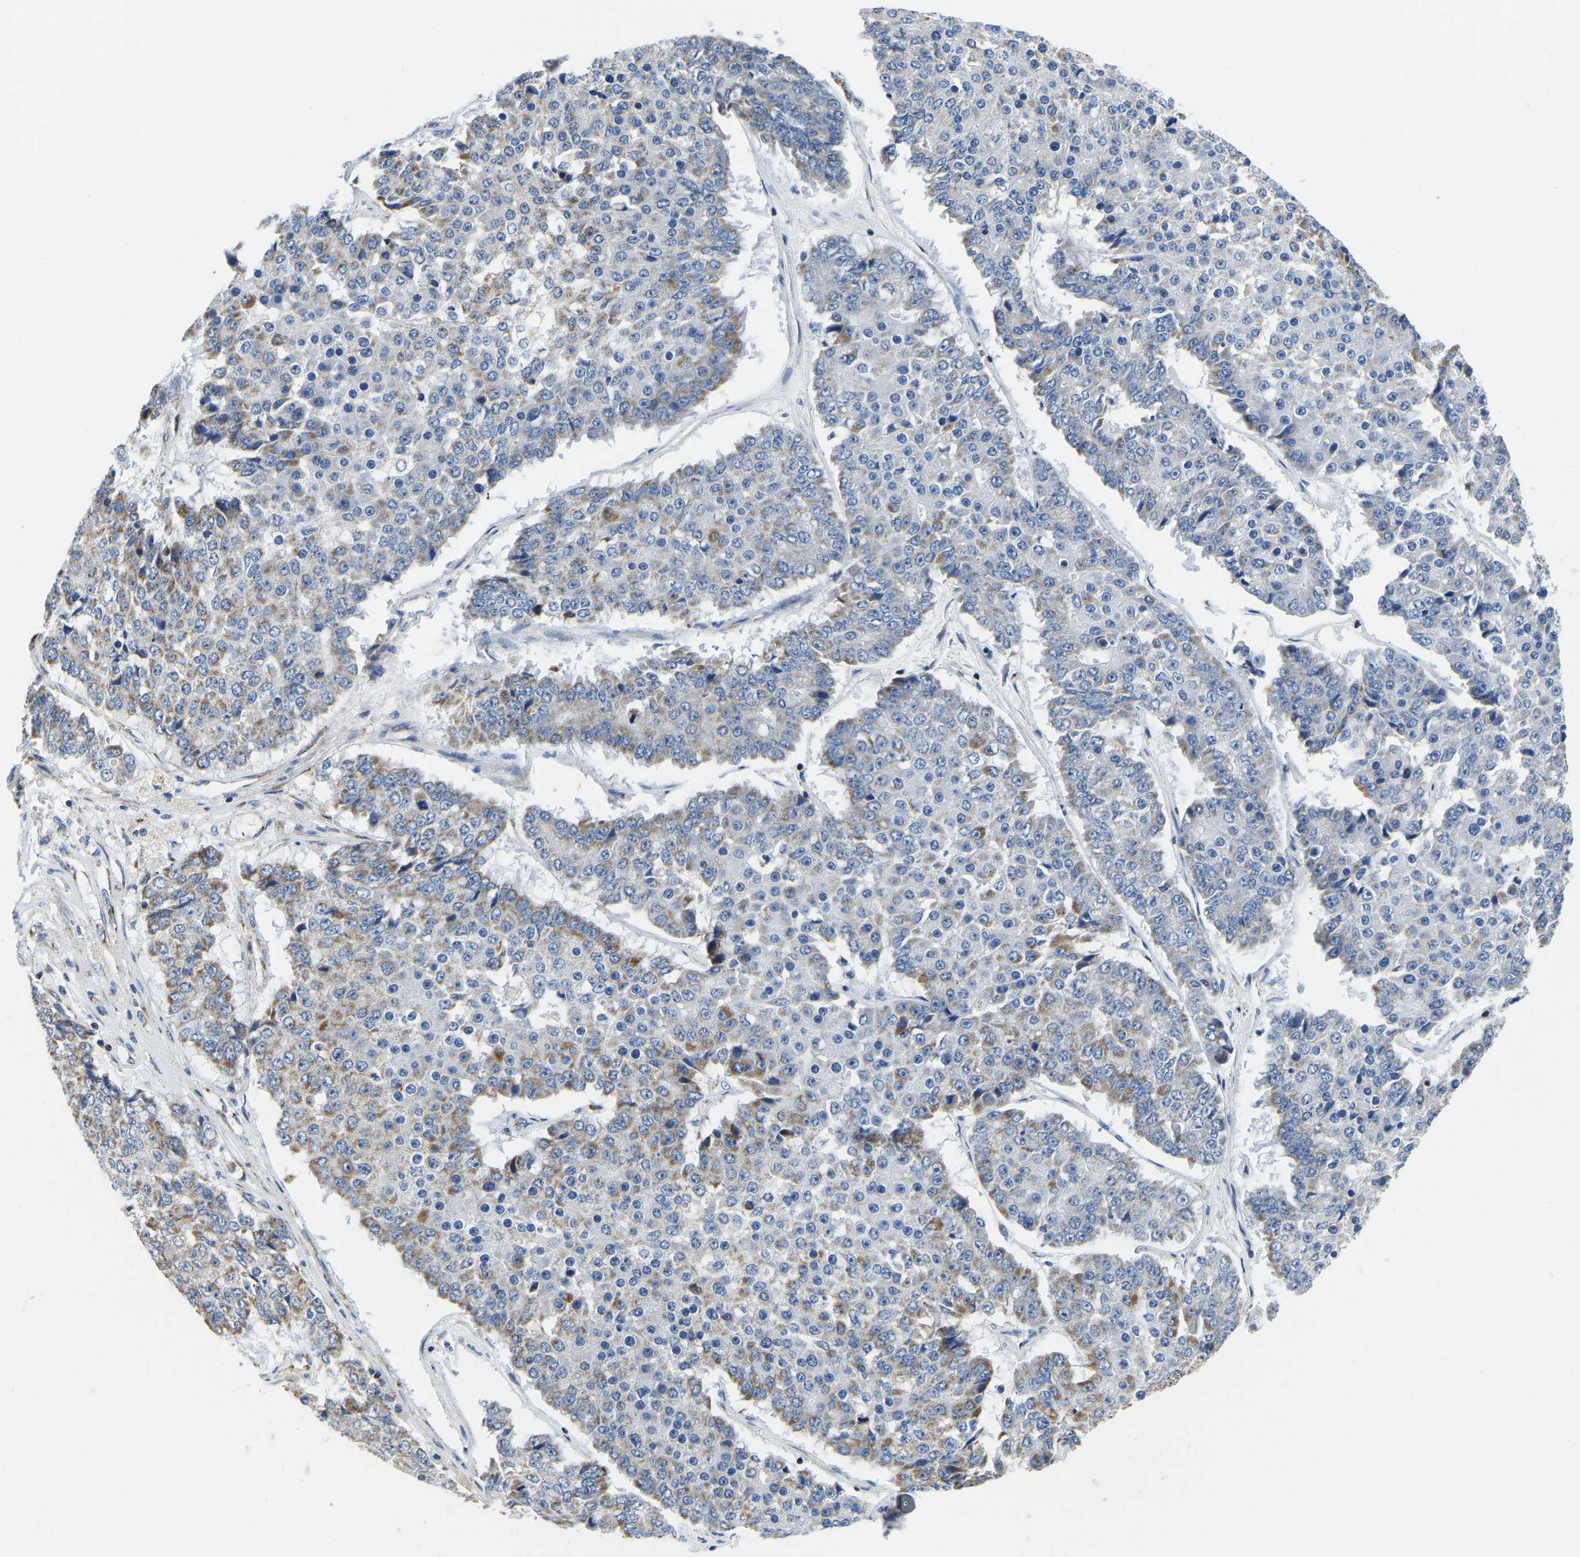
{"staining": {"intensity": "moderate", "quantity": "<25%", "location": "cytoplasmic/membranous"}, "tissue": "pancreatic cancer", "cell_type": "Tumor cells", "image_type": "cancer", "snomed": [{"axis": "morphology", "description": "Adenocarcinoma, NOS"}, {"axis": "topography", "description": "Pancreas"}], "caption": "Brown immunohistochemical staining in human pancreatic adenocarcinoma demonstrates moderate cytoplasmic/membranous positivity in approximately <25% of tumor cells.", "gene": "SFXN1", "patient": {"sex": "male", "age": 50}}